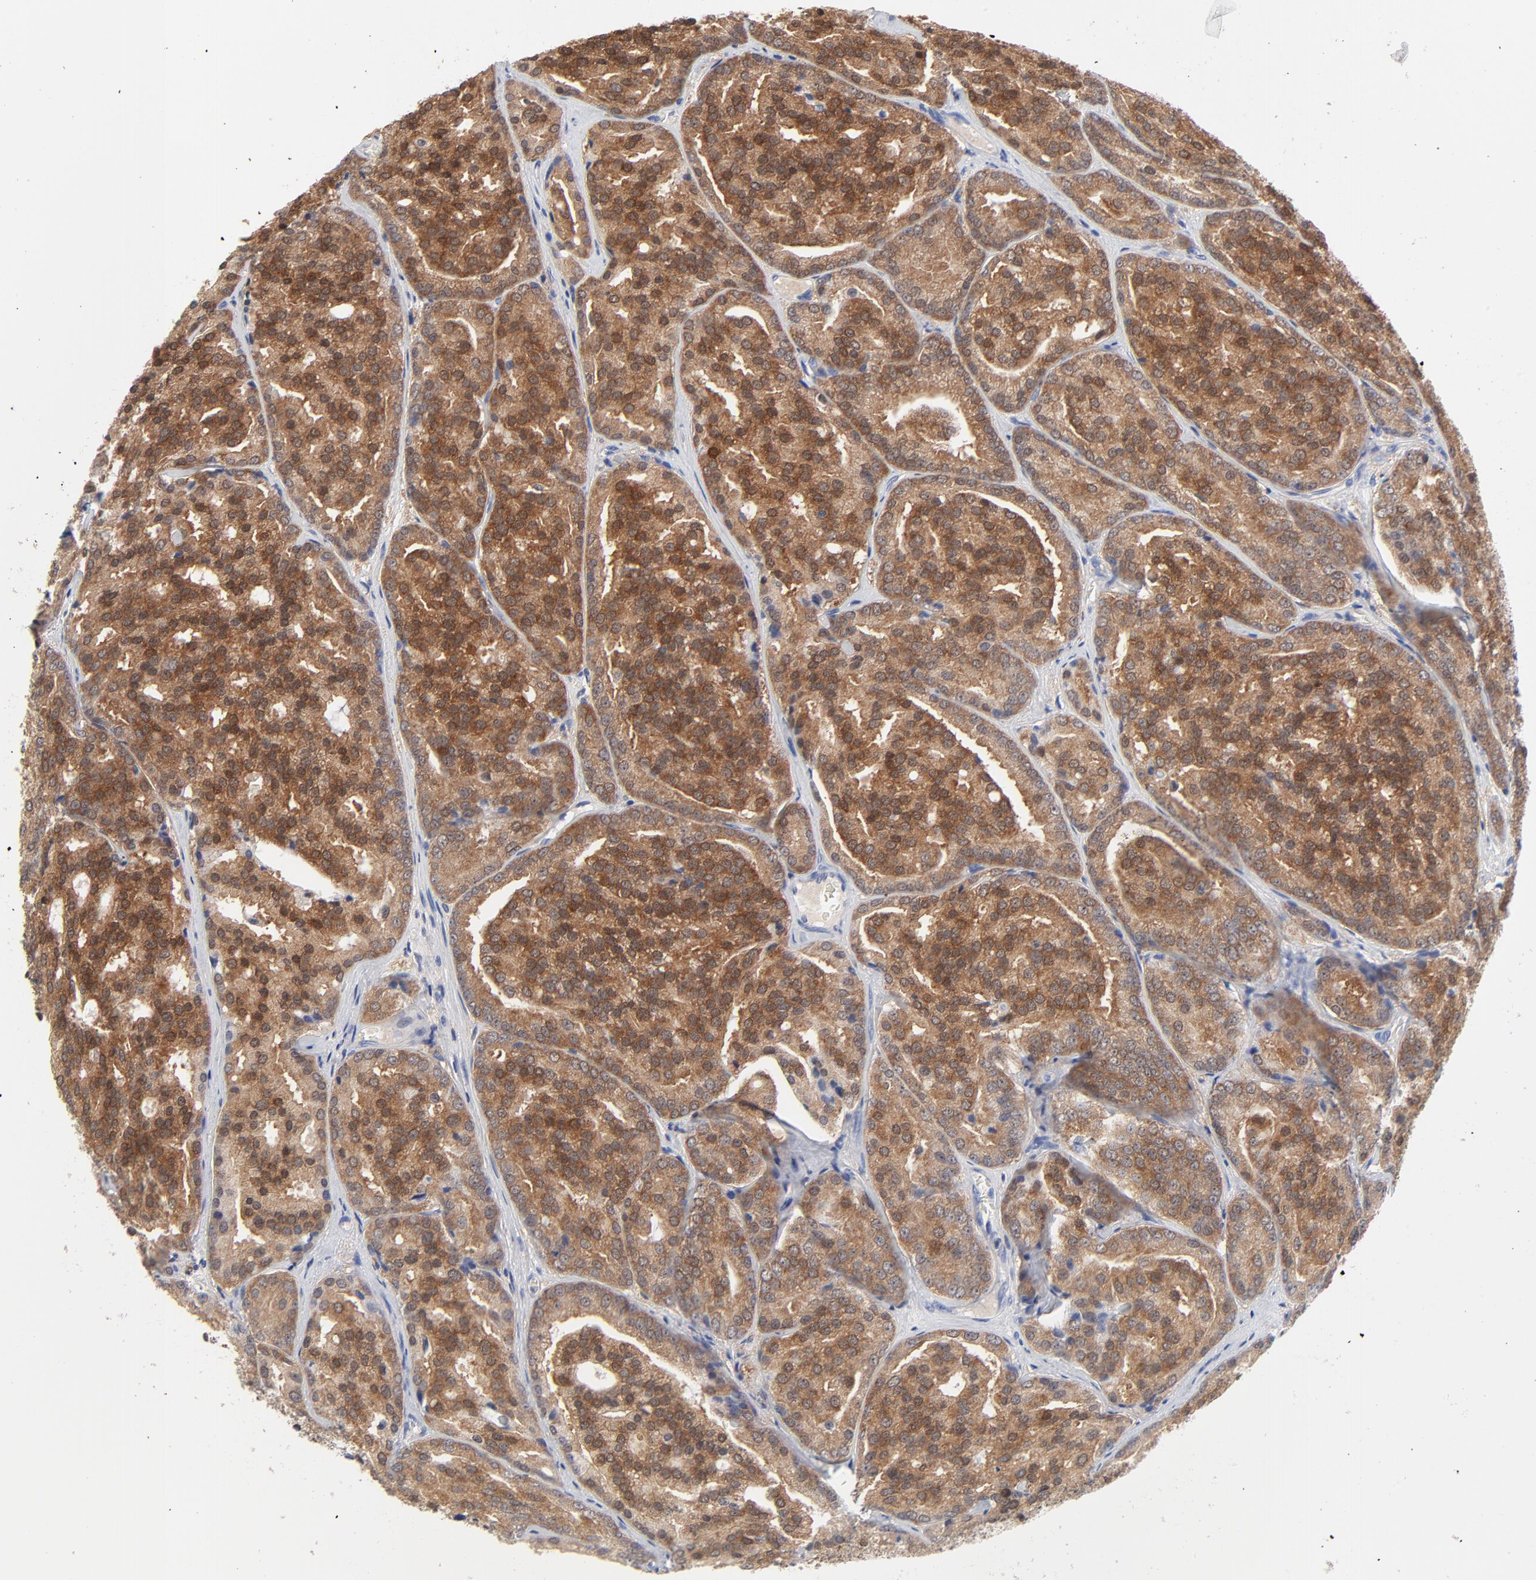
{"staining": {"intensity": "strong", "quantity": ">75%", "location": "cytoplasmic/membranous"}, "tissue": "prostate cancer", "cell_type": "Tumor cells", "image_type": "cancer", "snomed": [{"axis": "morphology", "description": "Adenocarcinoma, High grade"}, {"axis": "topography", "description": "Prostate"}], "caption": "Protein expression analysis of prostate cancer (adenocarcinoma (high-grade)) demonstrates strong cytoplasmic/membranous positivity in about >75% of tumor cells.", "gene": "CAB39L", "patient": {"sex": "male", "age": 64}}